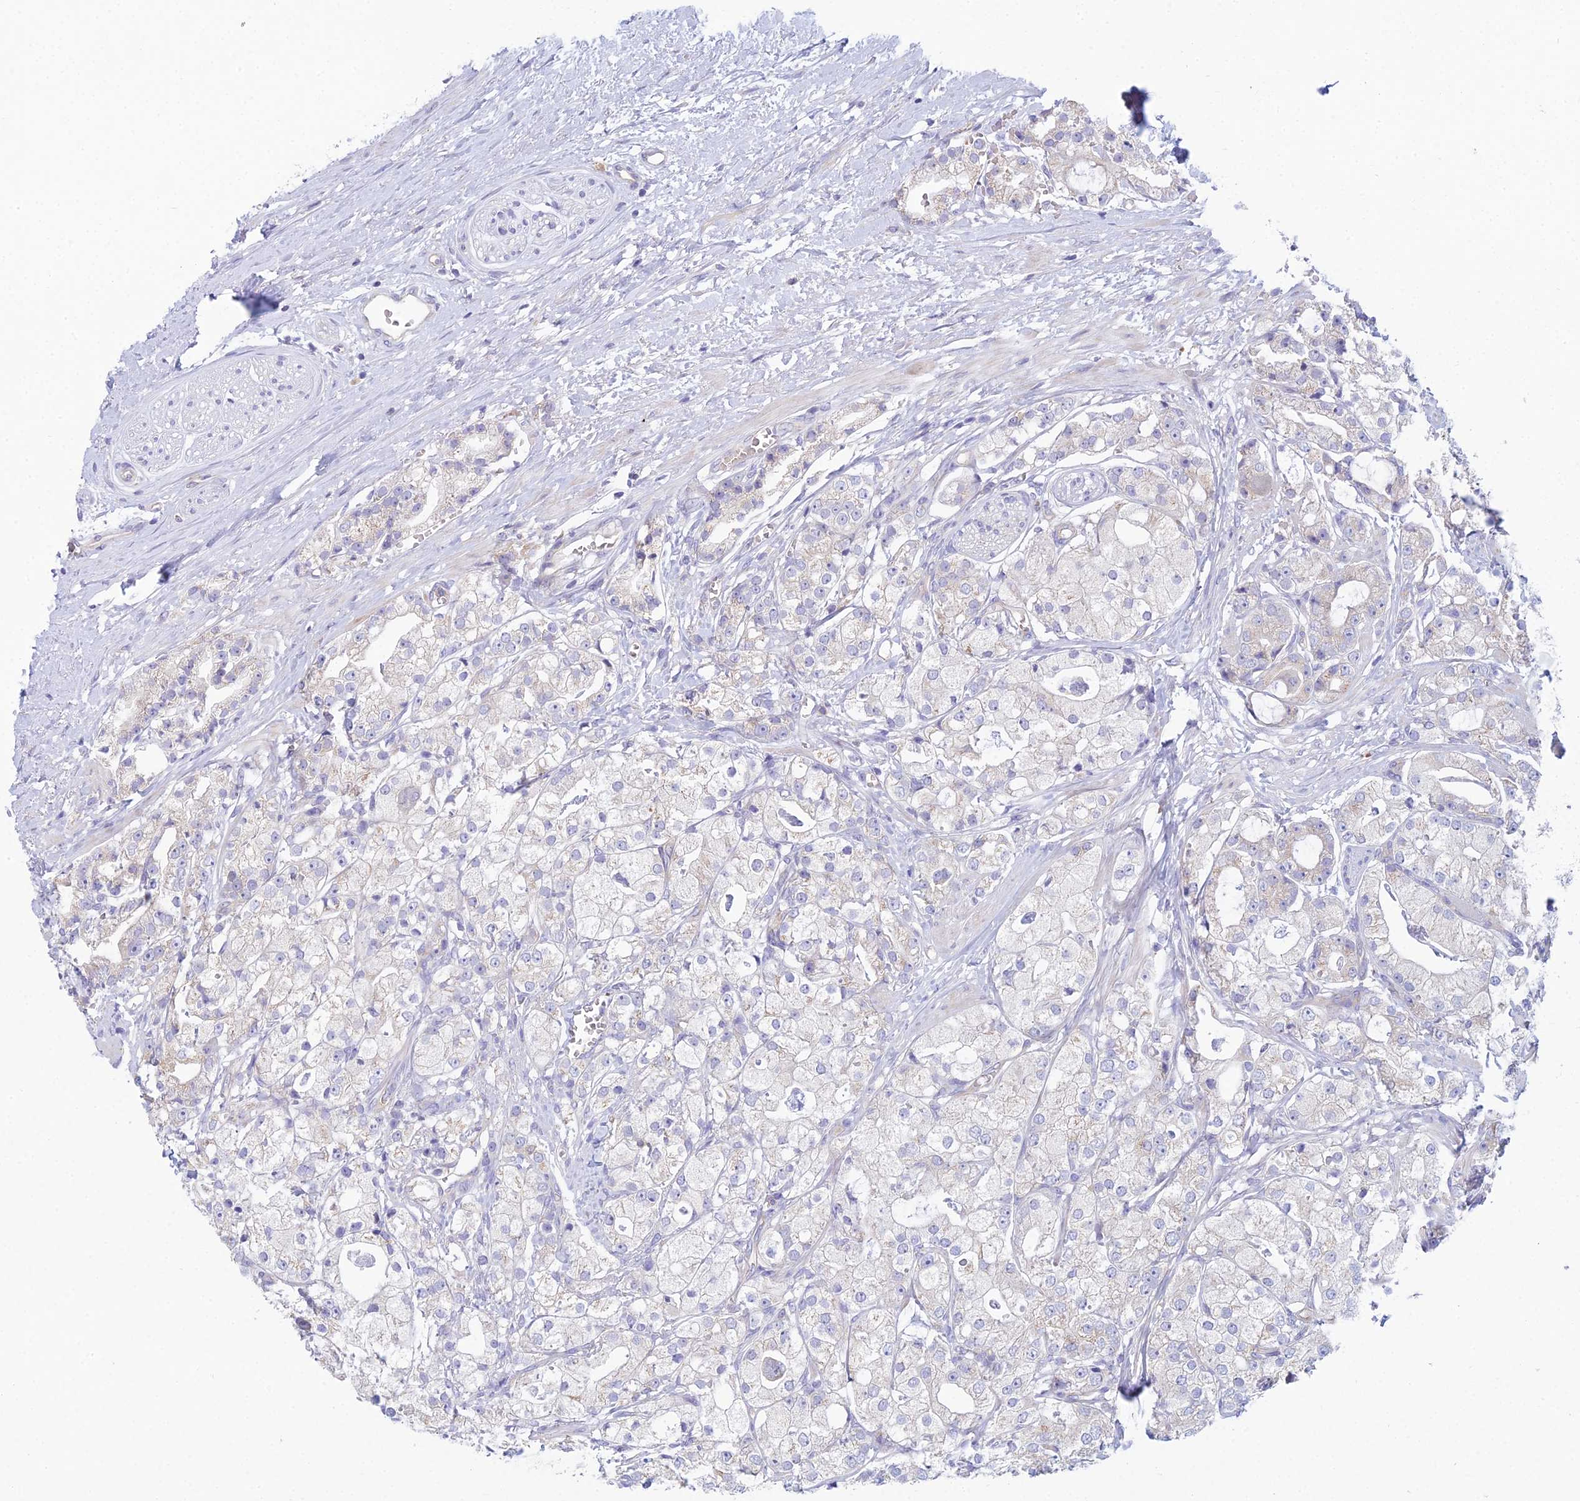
{"staining": {"intensity": "weak", "quantity": "25%-75%", "location": "cytoplasmic/membranous"}, "tissue": "prostate cancer", "cell_type": "Tumor cells", "image_type": "cancer", "snomed": [{"axis": "morphology", "description": "Adenocarcinoma, High grade"}, {"axis": "topography", "description": "Prostate"}], "caption": "DAB immunohistochemical staining of high-grade adenocarcinoma (prostate) demonstrates weak cytoplasmic/membranous protein expression in approximately 25%-75% of tumor cells.", "gene": "ZNF564", "patient": {"sex": "male", "age": 71}}